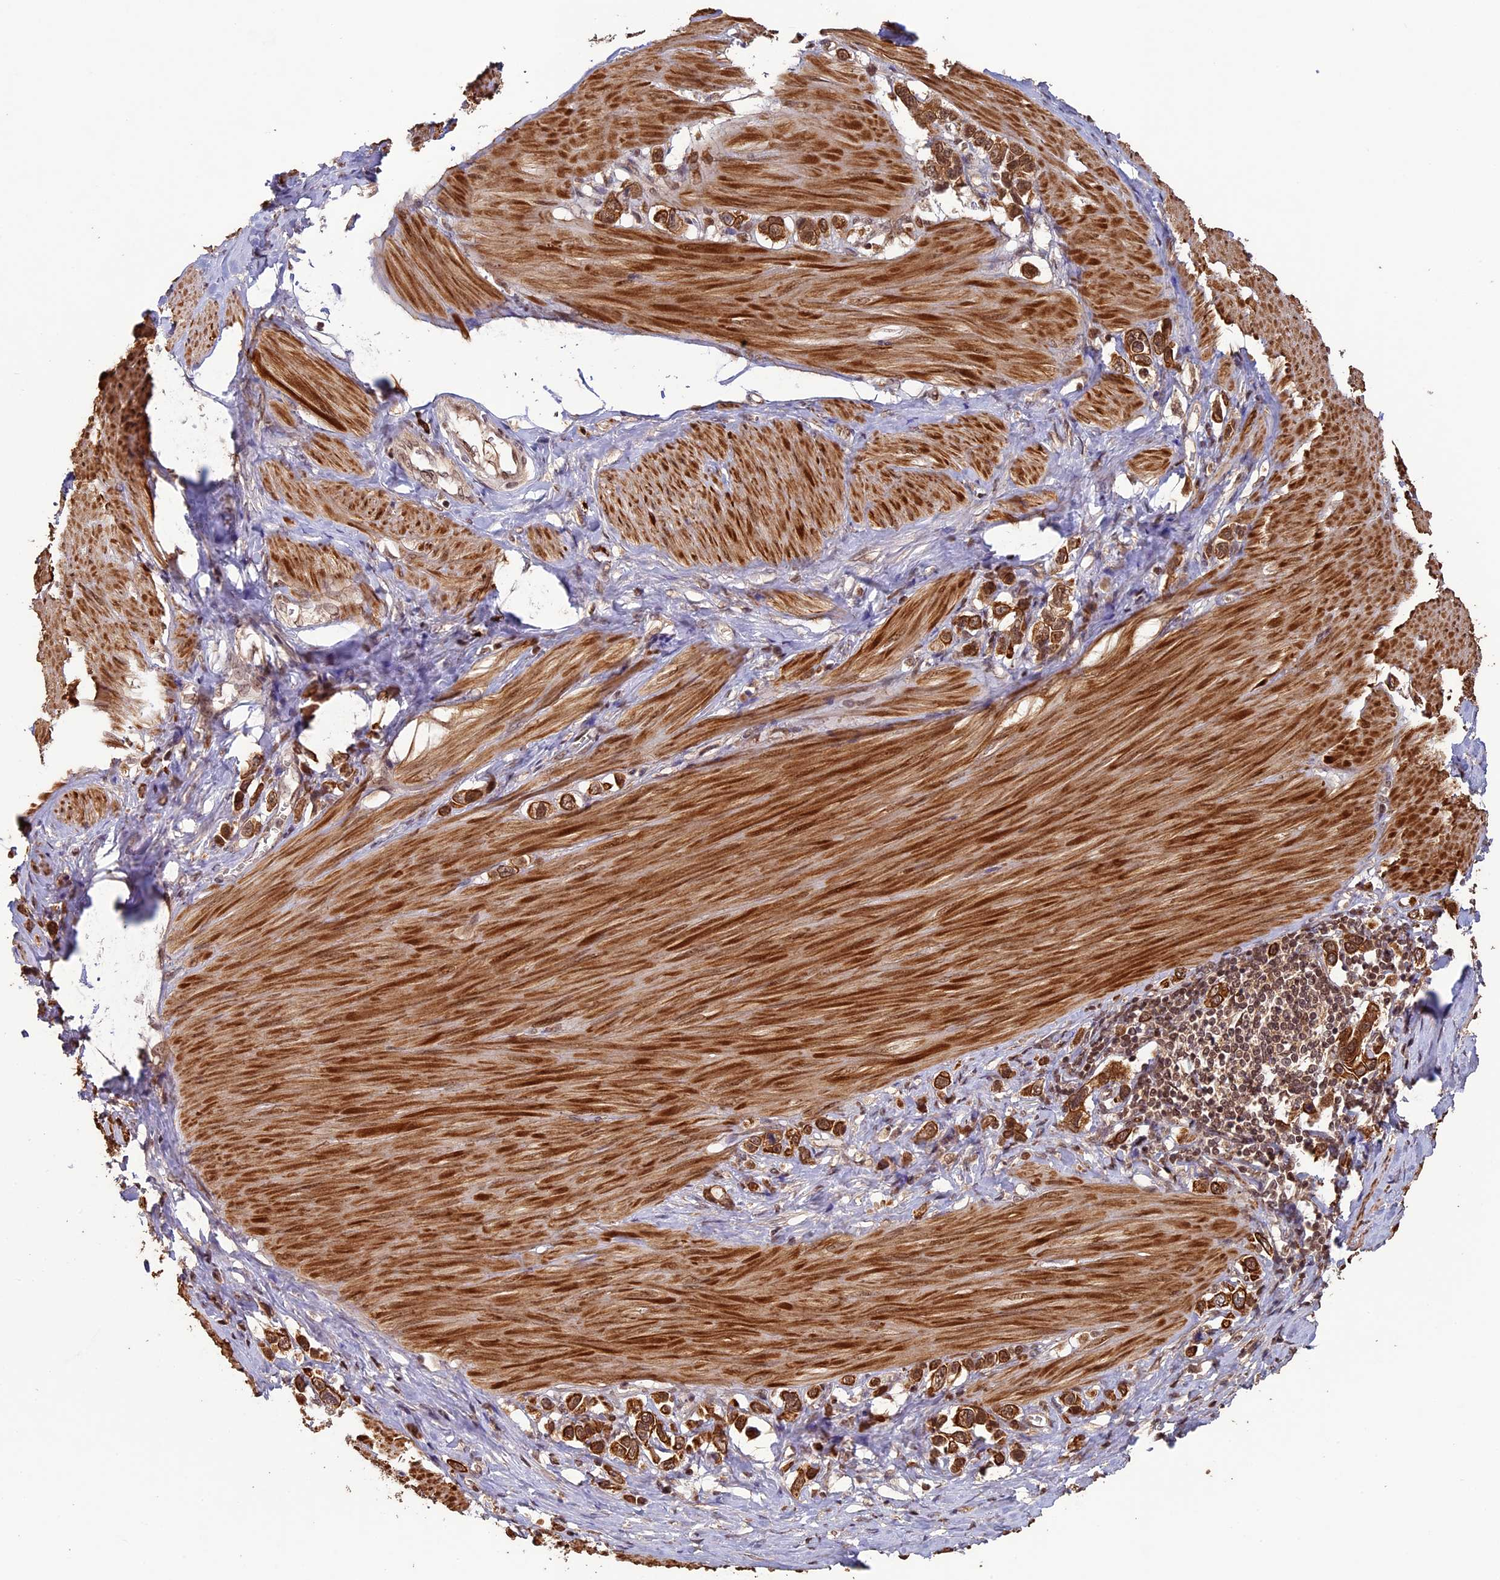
{"staining": {"intensity": "strong", "quantity": ">75%", "location": "cytoplasmic/membranous,nuclear"}, "tissue": "stomach cancer", "cell_type": "Tumor cells", "image_type": "cancer", "snomed": [{"axis": "morphology", "description": "Adenocarcinoma, NOS"}, {"axis": "topography", "description": "Stomach"}], "caption": "DAB (3,3'-diaminobenzidine) immunohistochemical staining of stomach cancer exhibits strong cytoplasmic/membranous and nuclear protein expression in approximately >75% of tumor cells. Nuclei are stained in blue.", "gene": "NAE1", "patient": {"sex": "female", "age": 65}}